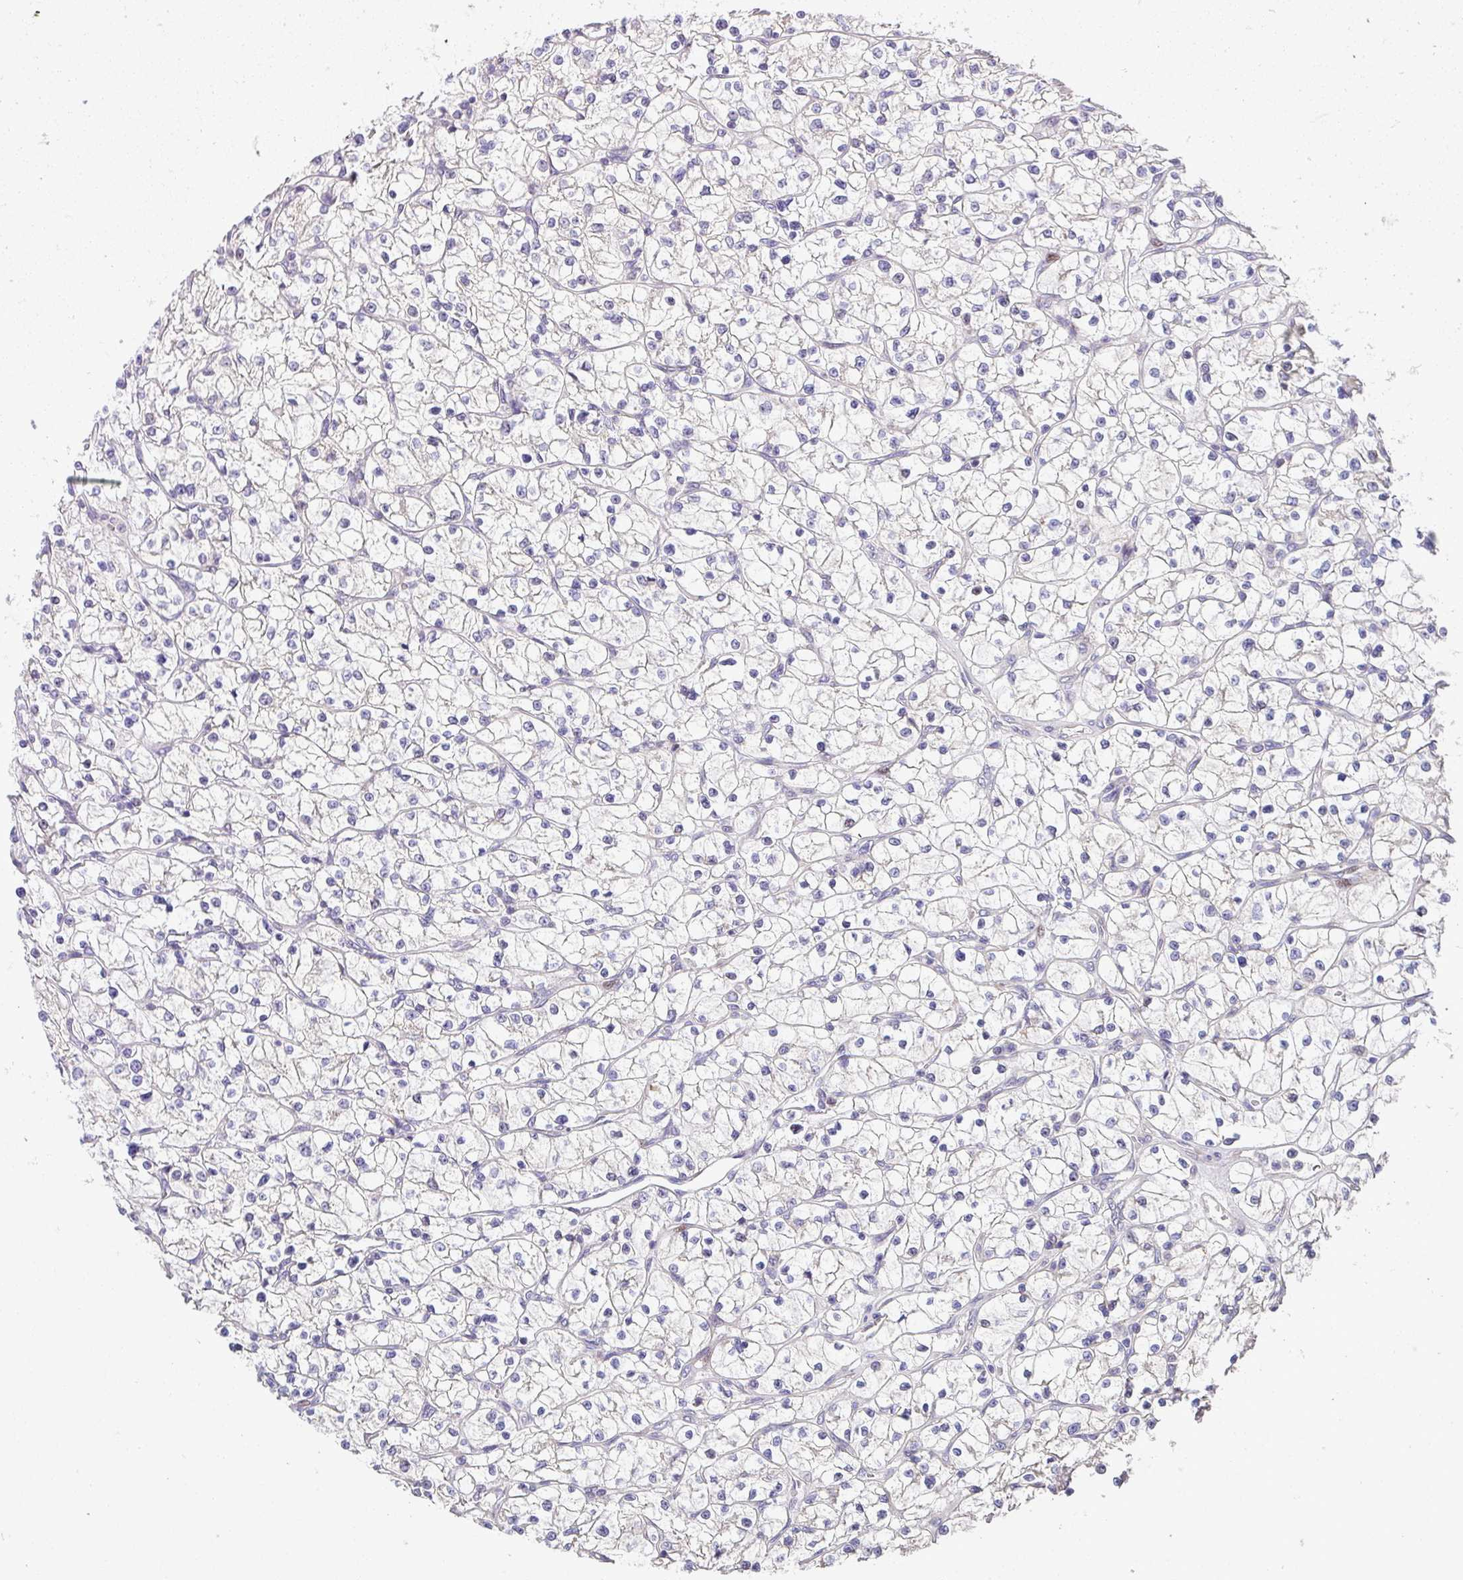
{"staining": {"intensity": "negative", "quantity": "none", "location": "none"}, "tissue": "renal cancer", "cell_type": "Tumor cells", "image_type": "cancer", "snomed": [{"axis": "morphology", "description": "Adenocarcinoma, NOS"}, {"axis": "topography", "description": "Kidney"}], "caption": "Tumor cells are negative for protein expression in human renal cancer (adenocarcinoma). (DAB IHC, high magnification).", "gene": "SARS2", "patient": {"sex": "female", "age": 64}}